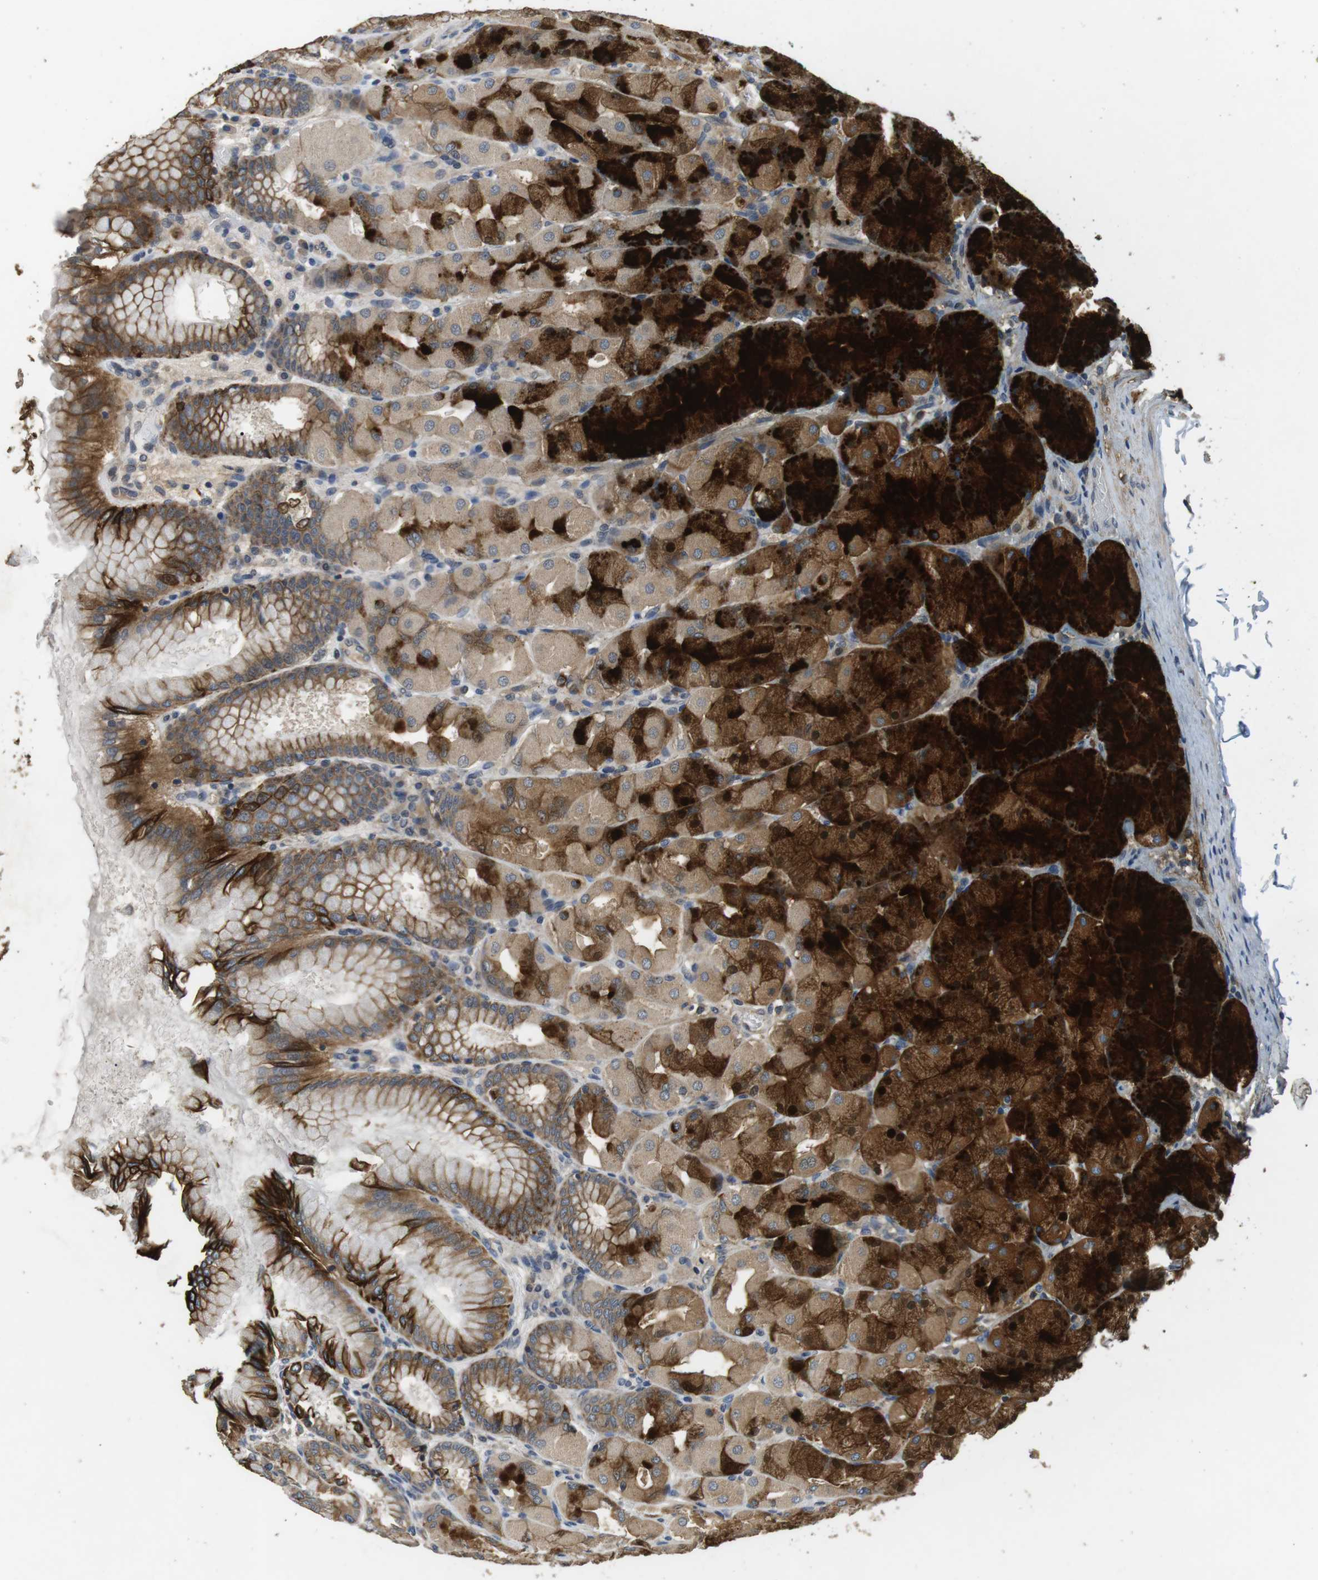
{"staining": {"intensity": "strong", "quantity": ">75%", "location": "cytoplasmic/membranous"}, "tissue": "stomach", "cell_type": "Glandular cells", "image_type": "normal", "snomed": [{"axis": "morphology", "description": "Normal tissue, NOS"}, {"axis": "topography", "description": "Stomach, upper"}], "caption": "A histopathology image of stomach stained for a protein displays strong cytoplasmic/membranous brown staining in glandular cells. (DAB (3,3'-diaminobenzidine) IHC, brown staining for protein, blue staining for nuclei).", "gene": "ADGRL3", "patient": {"sex": "female", "age": 56}}